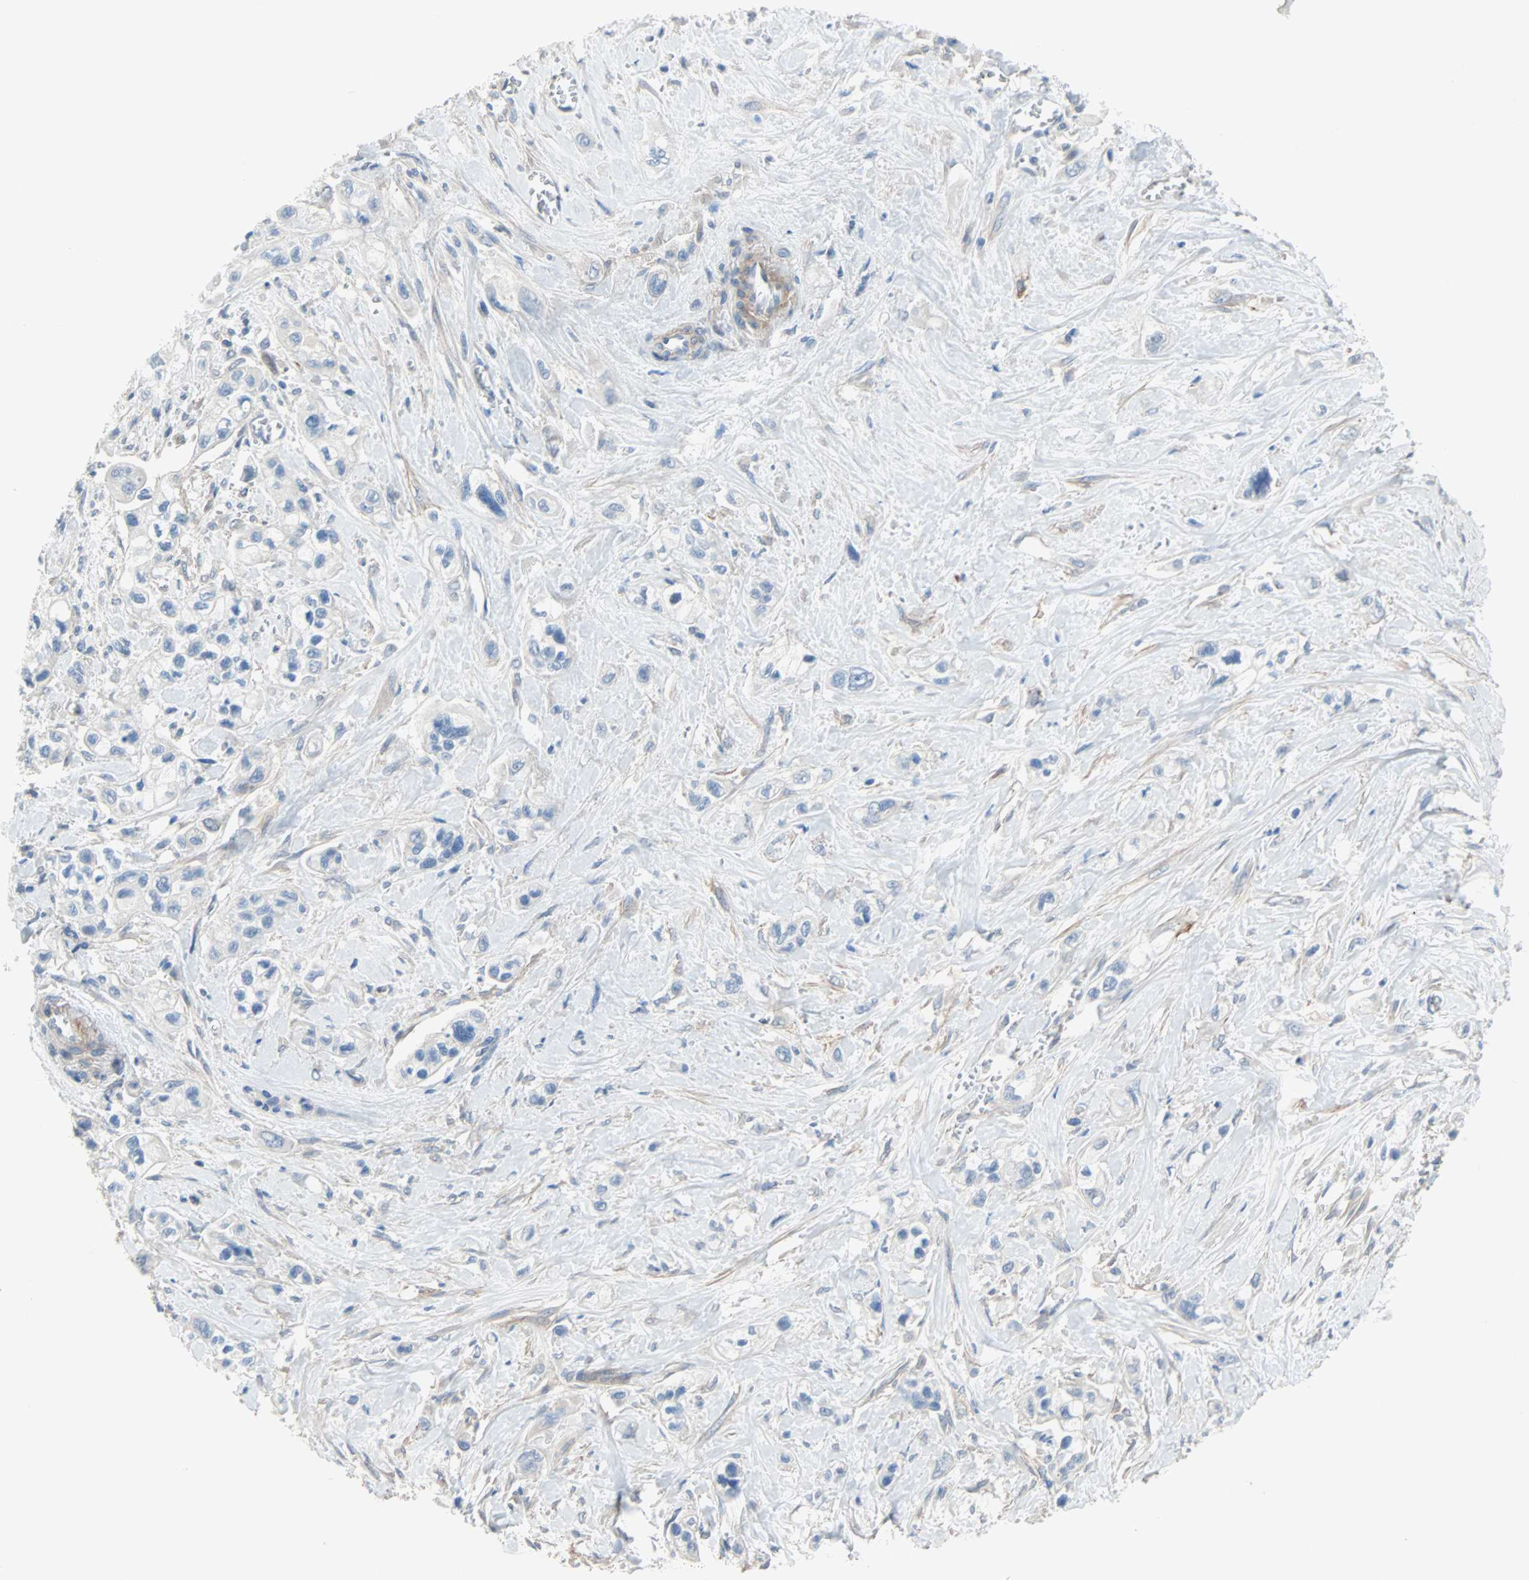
{"staining": {"intensity": "negative", "quantity": "none", "location": "none"}, "tissue": "pancreatic cancer", "cell_type": "Tumor cells", "image_type": "cancer", "snomed": [{"axis": "morphology", "description": "Adenocarcinoma, NOS"}, {"axis": "topography", "description": "Pancreas"}], "caption": "There is no significant positivity in tumor cells of adenocarcinoma (pancreatic).", "gene": "TNFRSF12A", "patient": {"sex": "male", "age": 74}}